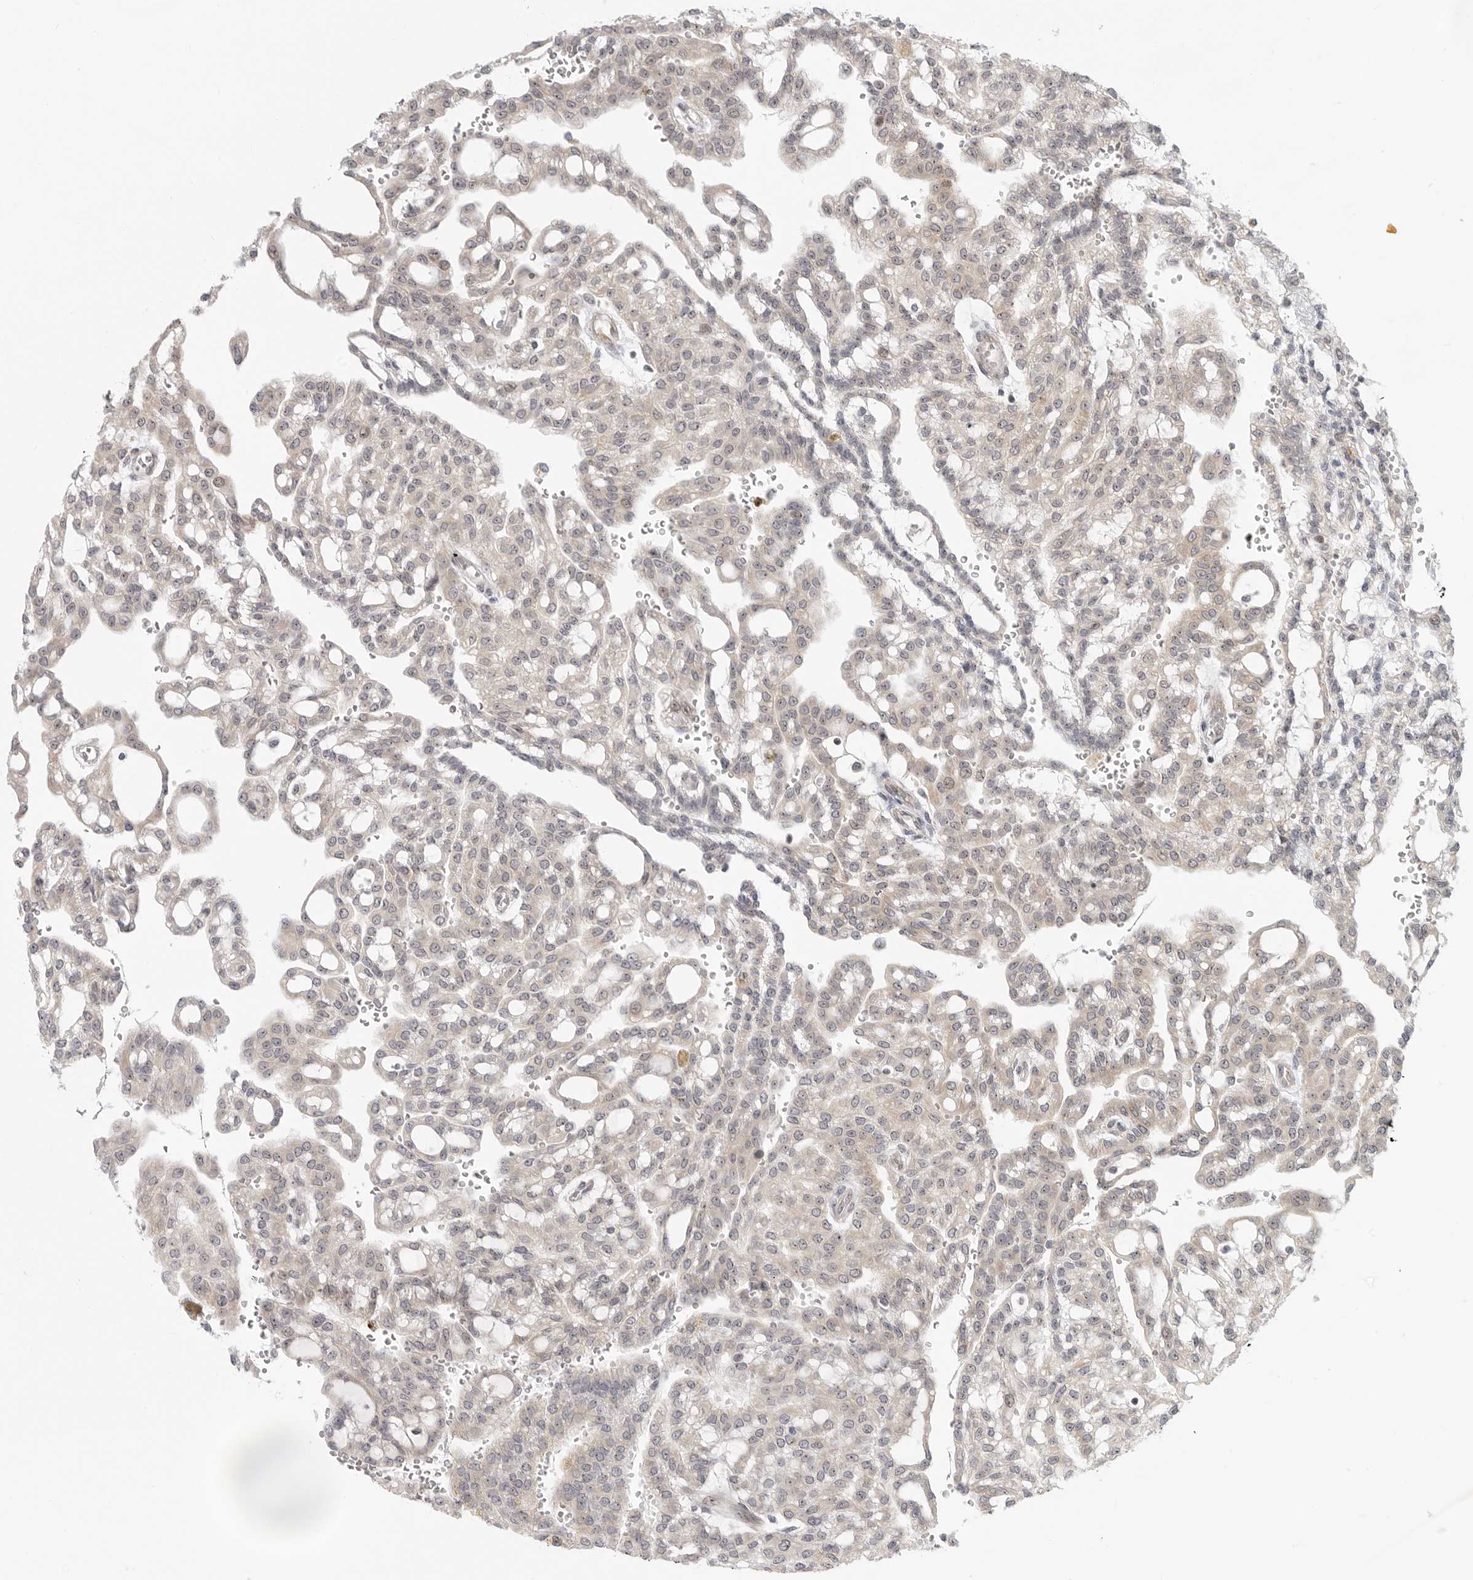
{"staining": {"intensity": "weak", "quantity": "25%-75%", "location": "cytoplasmic/membranous,nuclear"}, "tissue": "renal cancer", "cell_type": "Tumor cells", "image_type": "cancer", "snomed": [{"axis": "morphology", "description": "Adenocarcinoma, NOS"}, {"axis": "topography", "description": "Kidney"}], "caption": "Renal cancer stained for a protein shows weak cytoplasmic/membranous and nuclear positivity in tumor cells.", "gene": "DSCC1", "patient": {"sex": "male", "age": 63}}